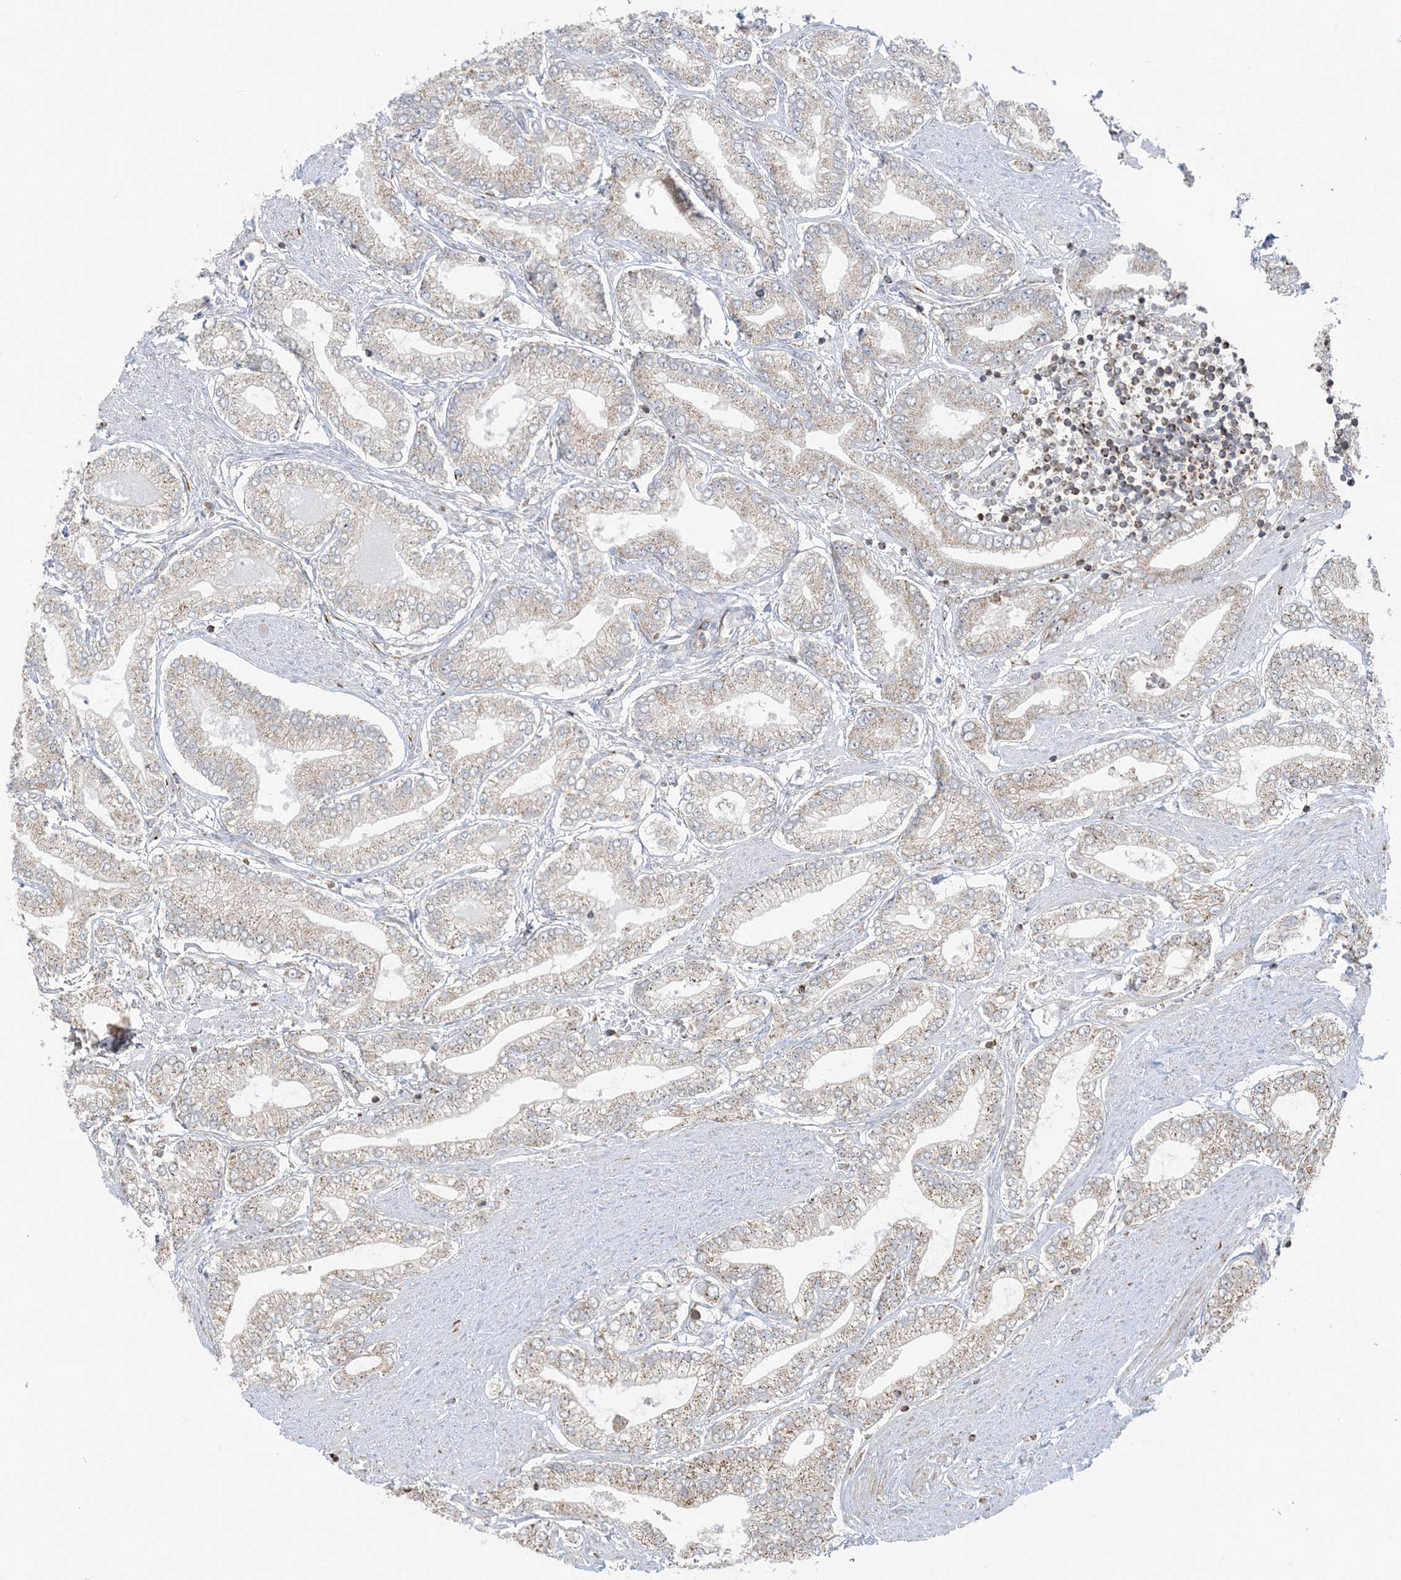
{"staining": {"intensity": "weak", "quantity": "25%-75%", "location": "cytoplasmic/membranous"}, "tissue": "prostate cancer", "cell_type": "Tumor cells", "image_type": "cancer", "snomed": [{"axis": "morphology", "description": "Adenocarcinoma, Low grade"}, {"axis": "topography", "description": "Prostate"}], "caption": "The histopathology image shows staining of prostate low-grade adenocarcinoma, revealing weak cytoplasmic/membranous protein staining (brown color) within tumor cells.", "gene": "MAPKBP1", "patient": {"sex": "male", "age": 63}}